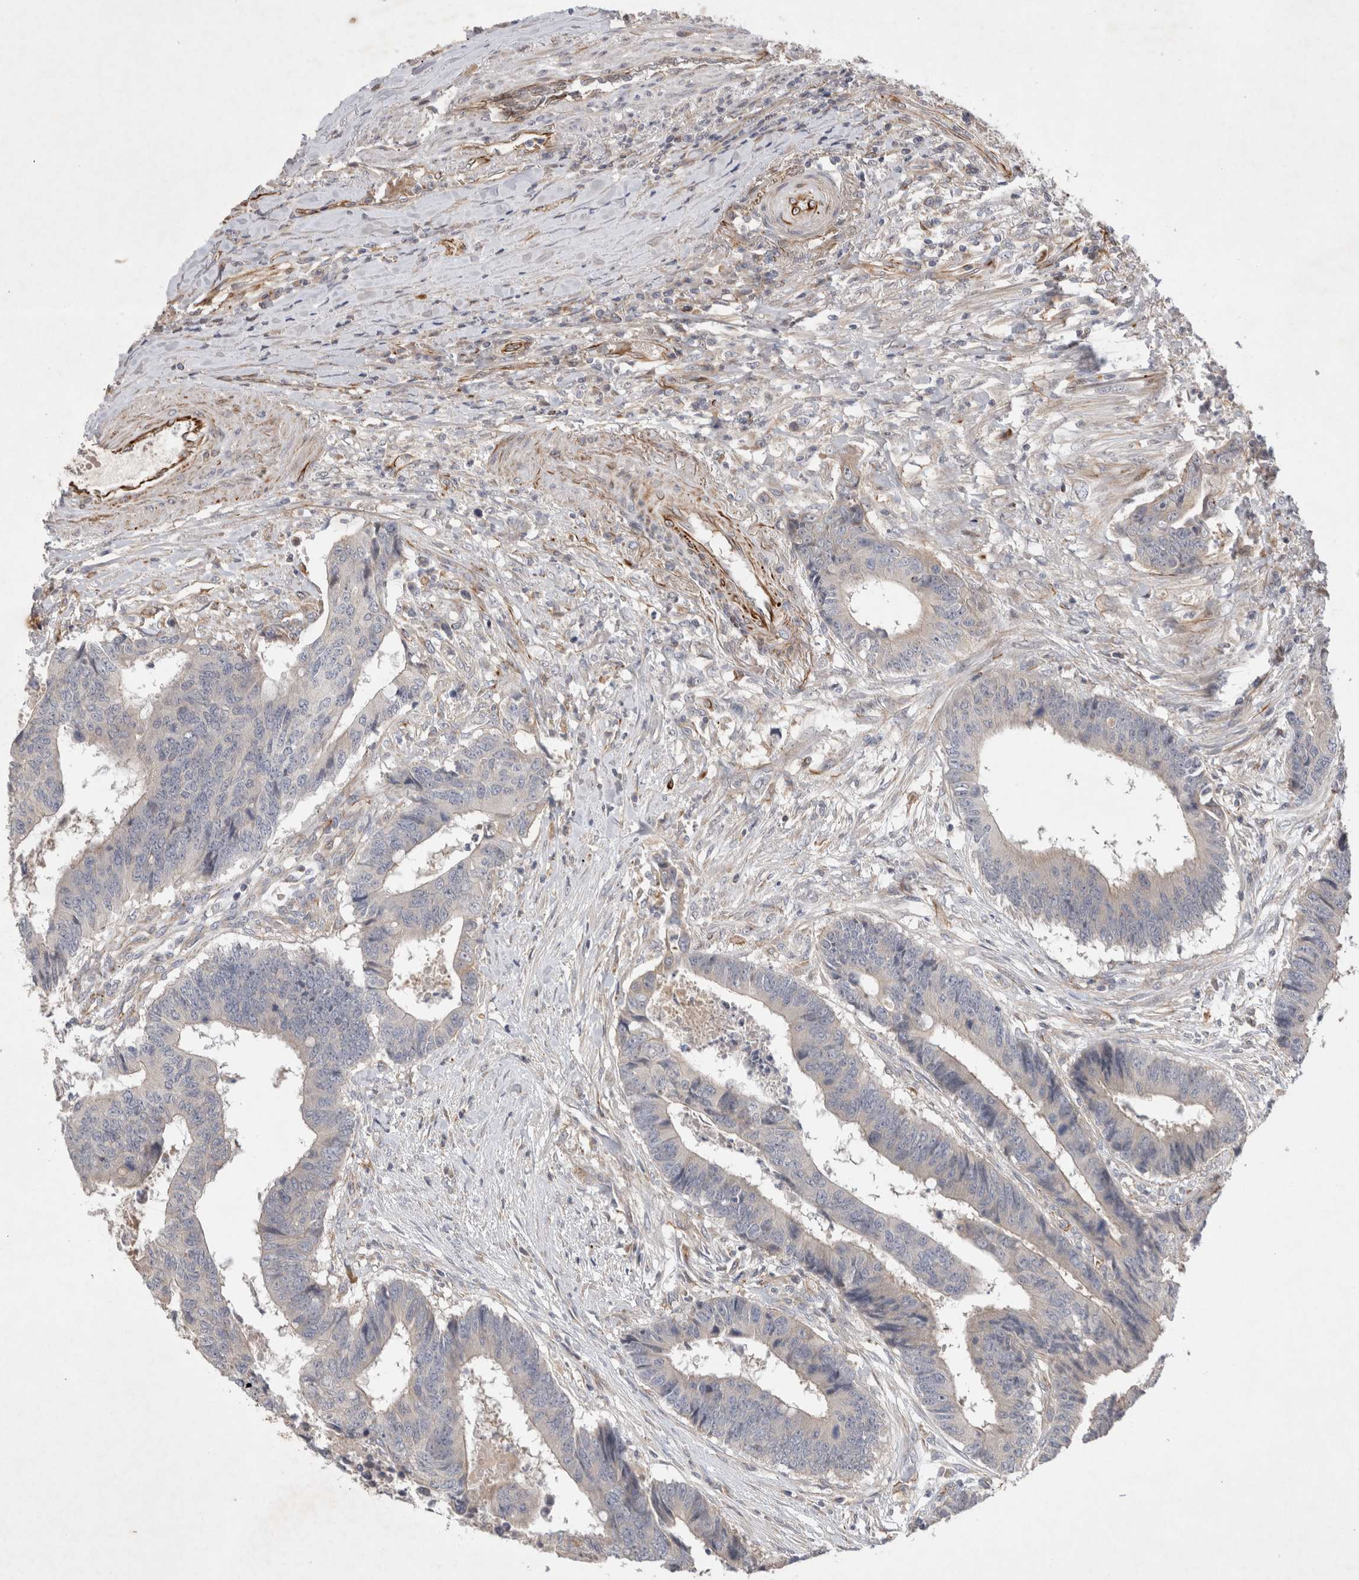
{"staining": {"intensity": "negative", "quantity": "none", "location": "none"}, "tissue": "colorectal cancer", "cell_type": "Tumor cells", "image_type": "cancer", "snomed": [{"axis": "morphology", "description": "Adenocarcinoma, NOS"}, {"axis": "topography", "description": "Rectum"}], "caption": "This is an IHC micrograph of adenocarcinoma (colorectal). There is no staining in tumor cells.", "gene": "NMU", "patient": {"sex": "male", "age": 84}}